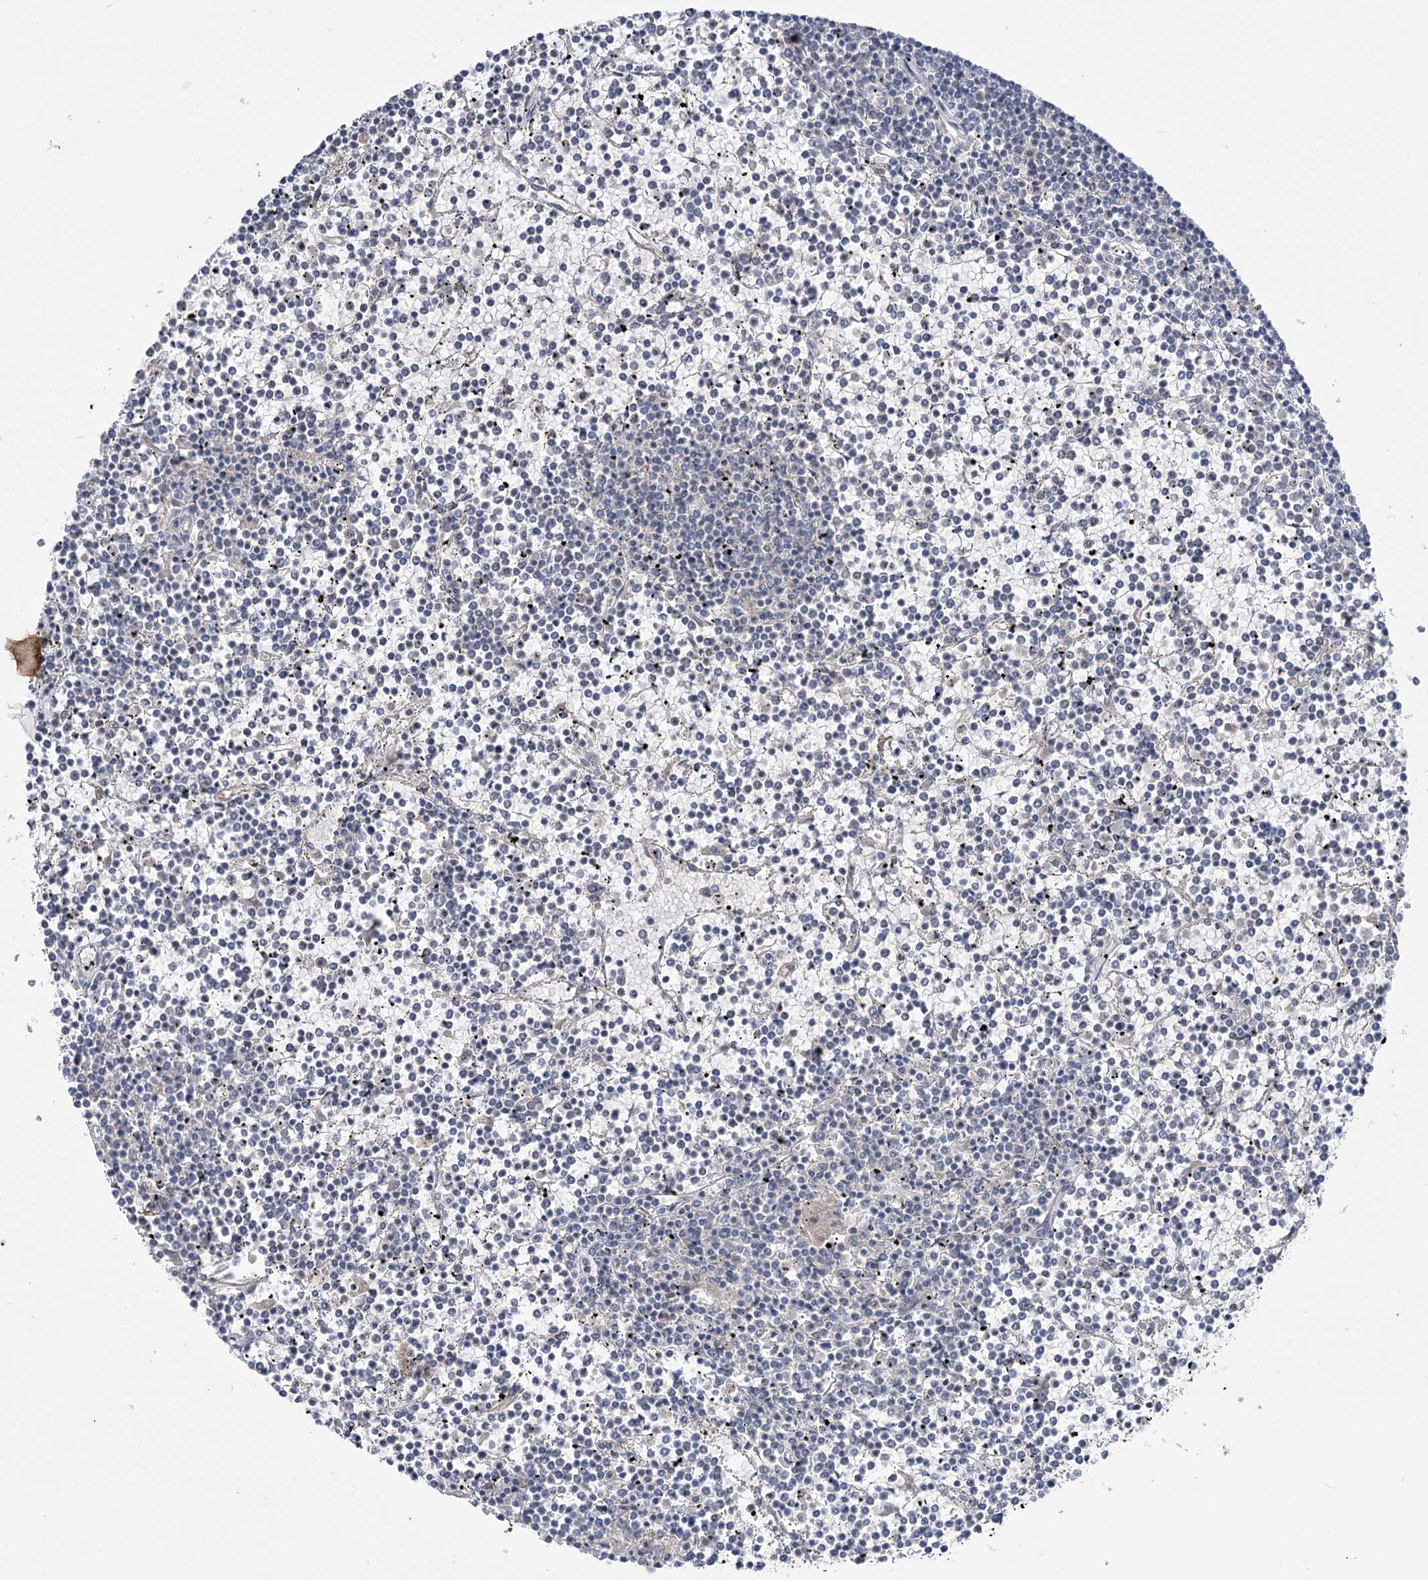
{"staining": {"intensity": "negative", "quantity": "none", "location": "none"}, "tissue": "lymphoma", "cell_type": "Tumor cells", "image_type": "cancer", "snomed": [{"axis": "morphology", "description": "Malignant lymphoma, non-Hodgkin's type, Low grade"}, {"axis": "topography", "description": "Spleen"}], "caption": "Immunohistochemistry of malignant lymphoma, non-Hodgkin's type (low-grade) exhibits no expression in tumor cells.", "gene": "GBF1", "patient": {"sex": "female", "age": 19}}